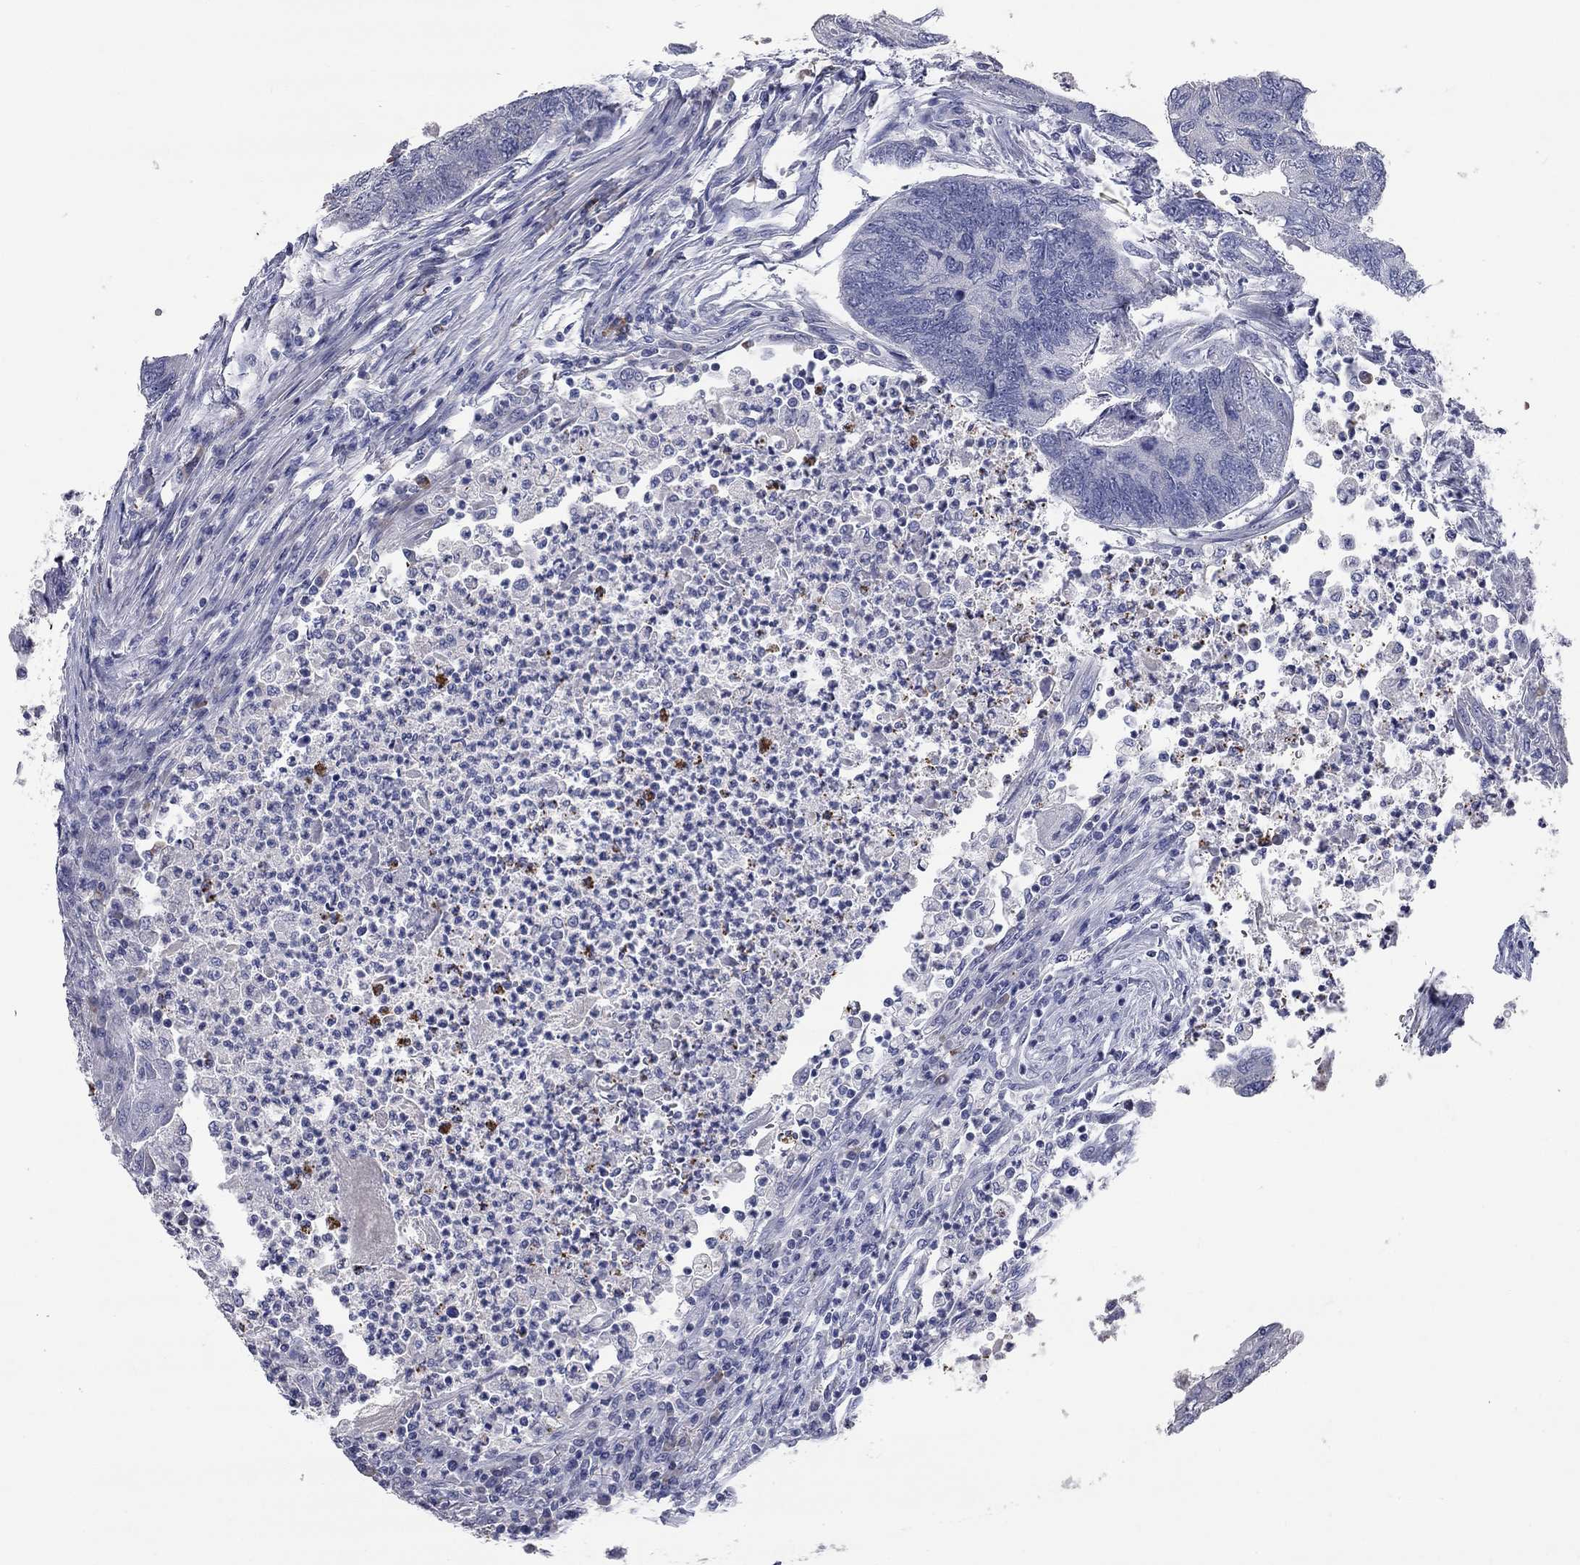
{"staining": {"intensity": "negative", "quantity": "none", "location": "none"}, "tissue": "colorectal cancer", "cell_type": "Tumor cells", "image_type": "cancer", "snomed": [{"axis": "morphology", "description": "Adenocarcinoma, NOS"}, {"axis": "topography", "description": "Colon"}], "caption": "Tumor cells are negative for brown protein staining in colorectal cancer. Nuclei are stained in blue.", "gene": "SYT12", "patient": {"sex": "female", "age": 67}}